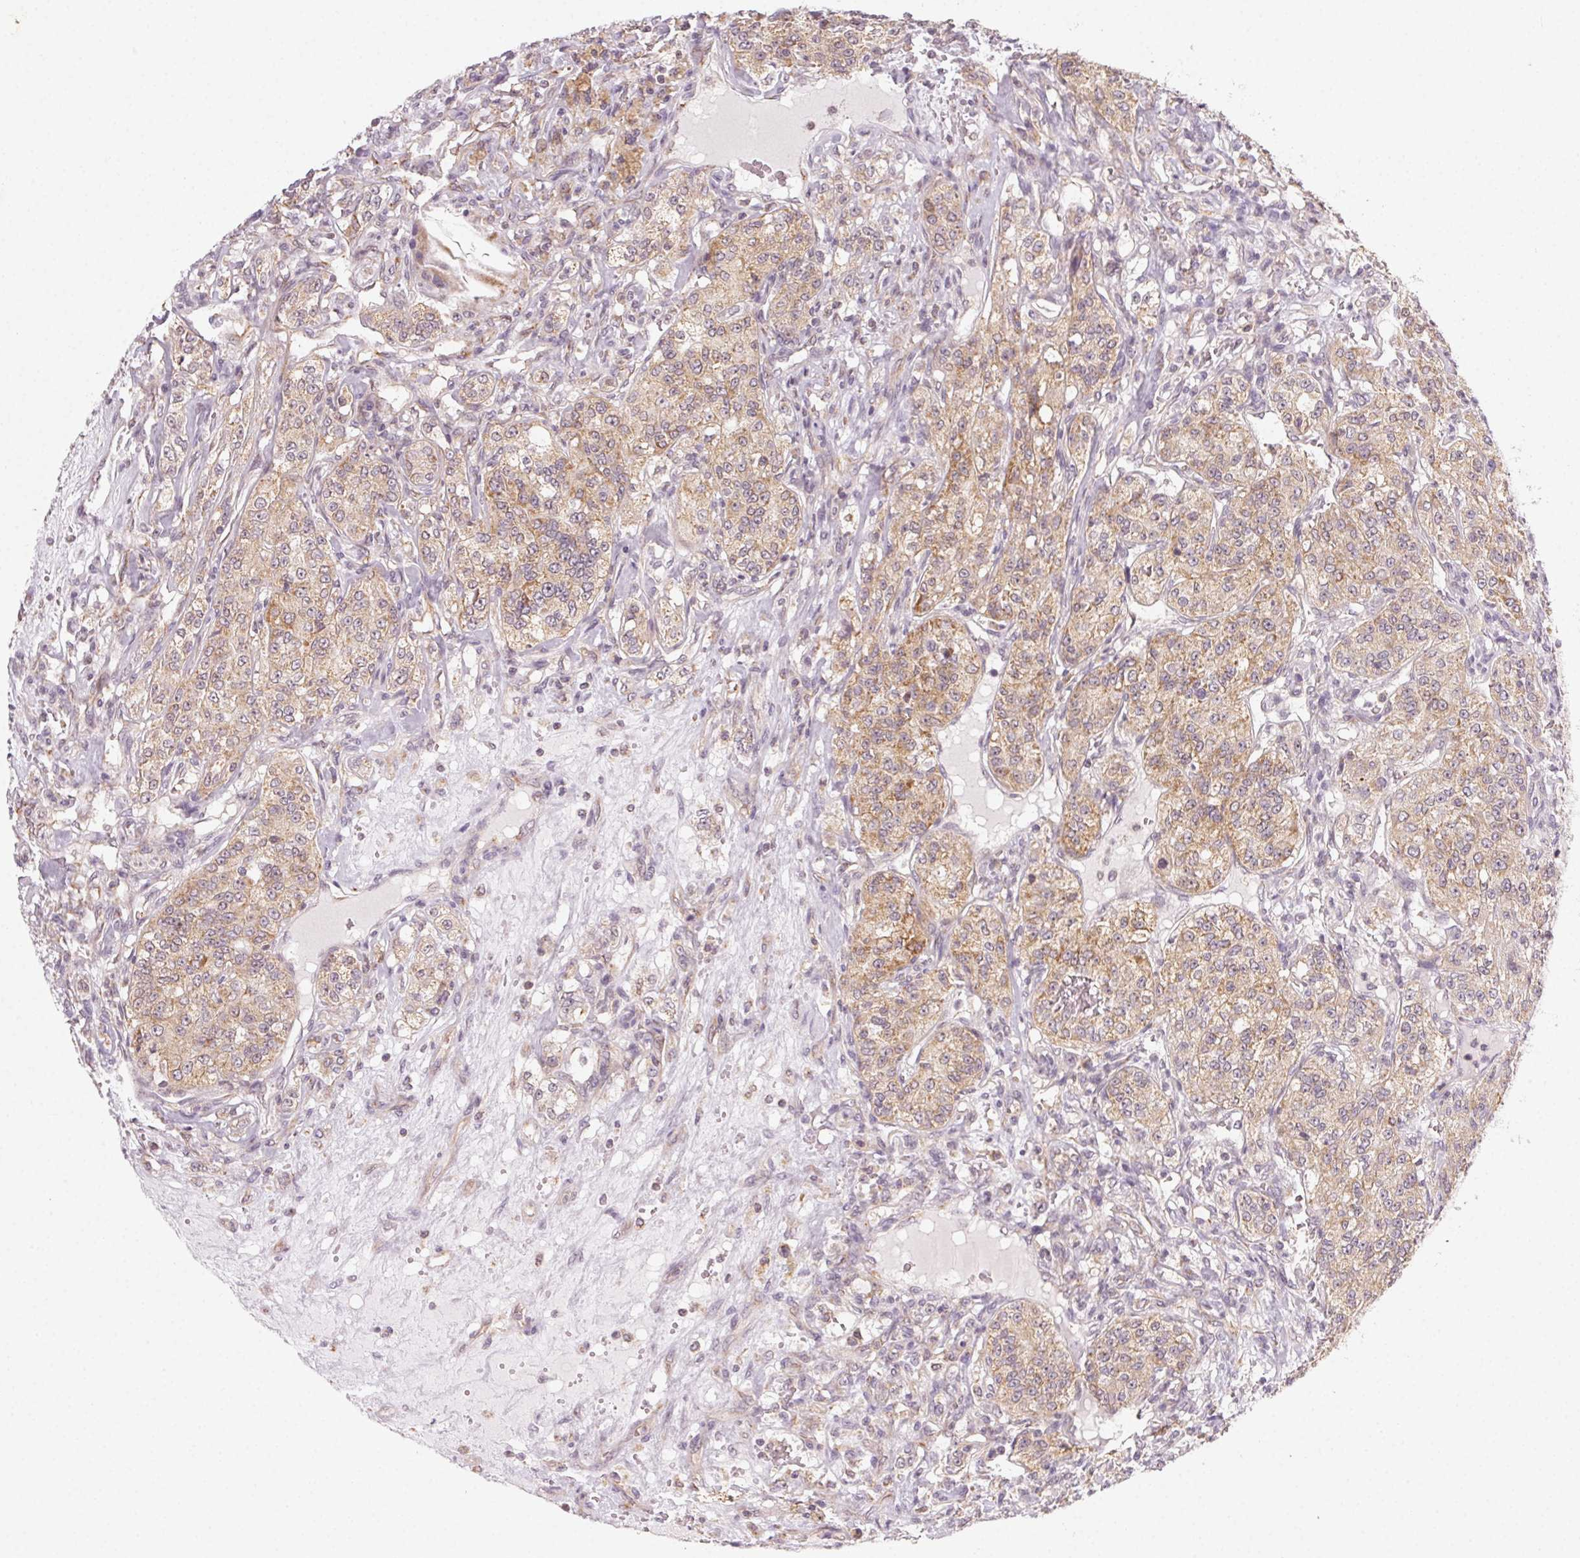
{"staining": {"intensity": "weak", "quantity": ">75%", "location": "cytoplasmic/membranous"}, "tissue": "renal cancer", "cell_type": "Tumor cells", "image_type": "cancer", "snomed": [{"axis": "morphology", "description": "Adenocarcinoma, NOS"}, {"axis": "topography", "description": "Kidney"}], "caption": "IHC micrograph of renal cancer stained for a protein (brown), which exhibits low levels of weak cytoplasmic/membranous positivity in approximately >75% of tumor cells.", "gene": "NCOA4", "patient": {"sex": "female", "age": 63}}